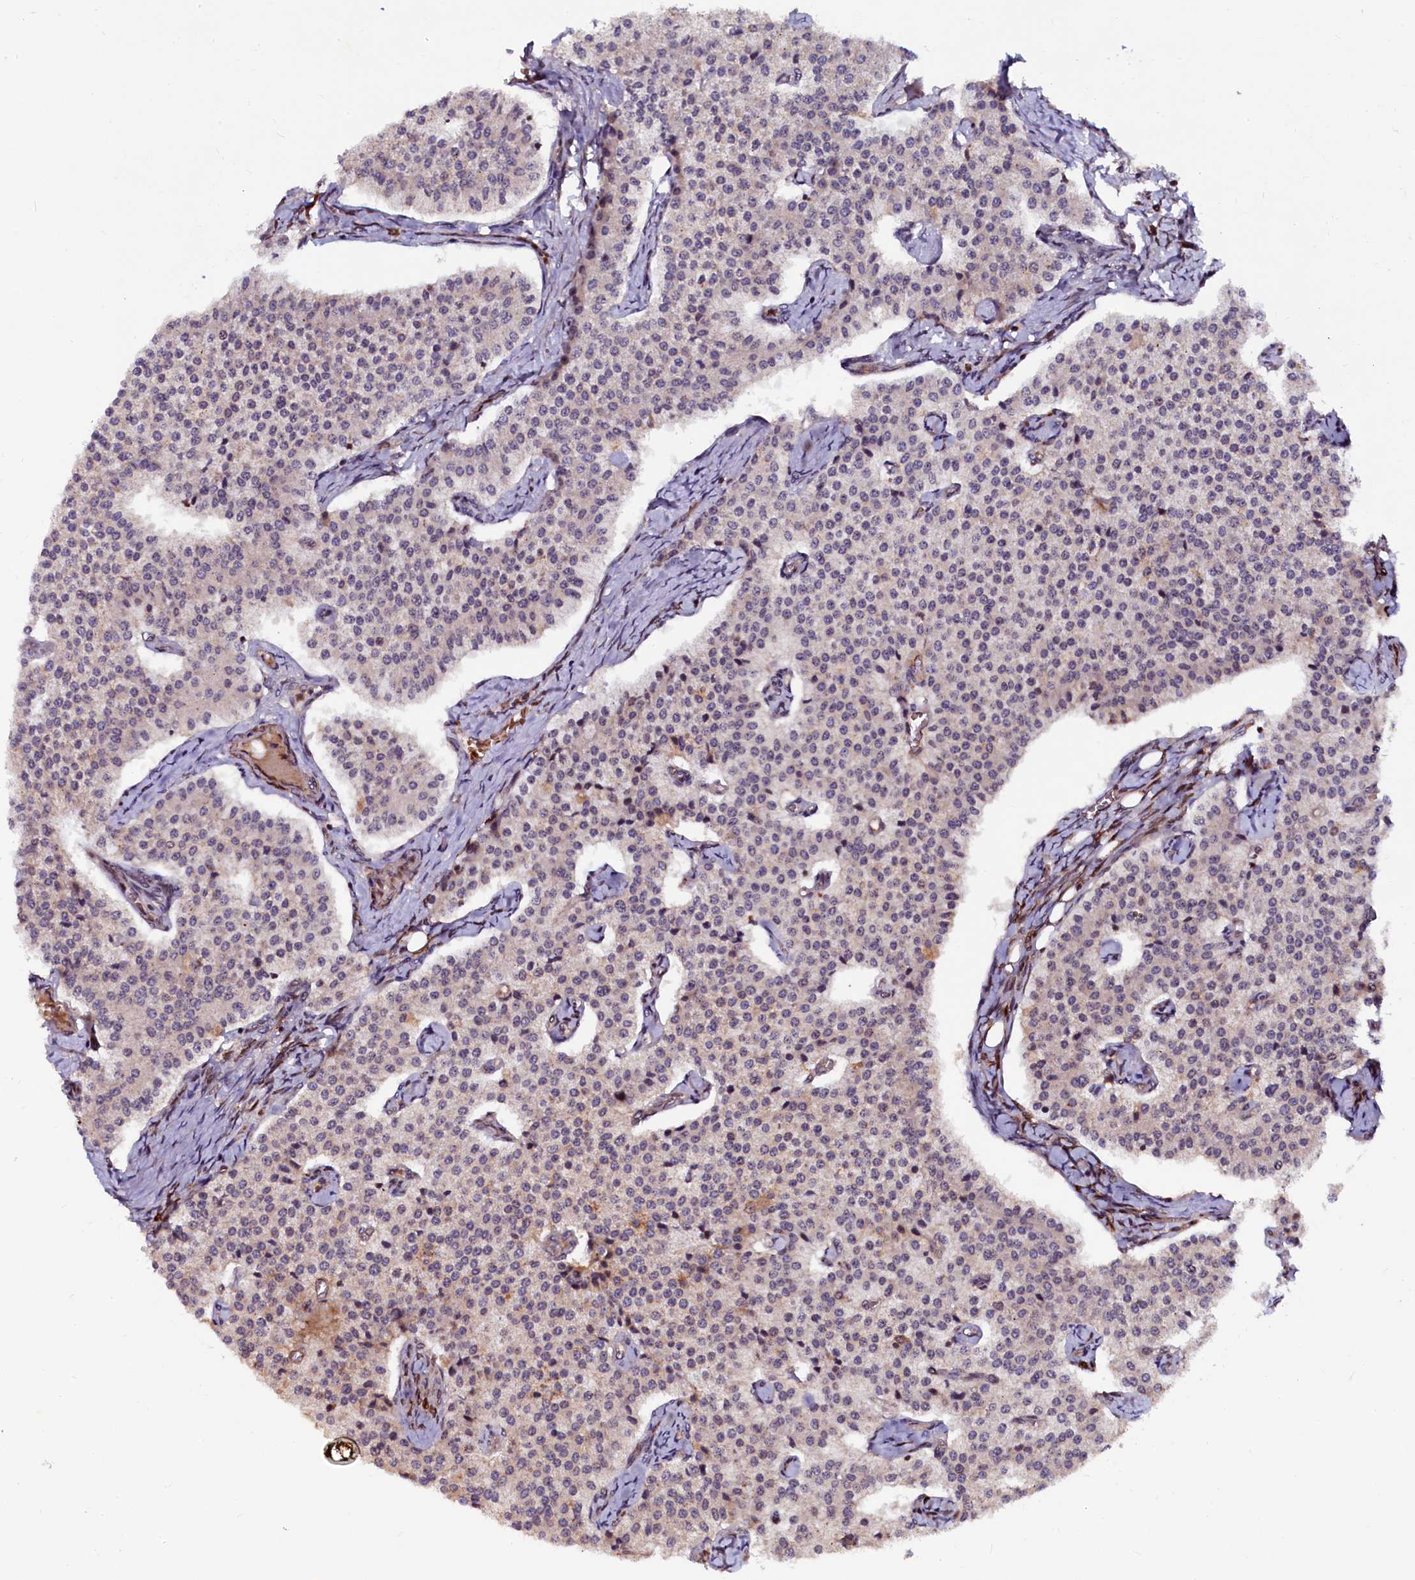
{"staining": {"intensity": "weak", "quantity": "<25%", "location": "cytoplasmic/membranous"}, "tissue": "carcinoid", "cell_type": "Tumor cells", "image_type": "cancer", "snomed": [{"axis": "morphology", "description": "Carcinoid, malignant, NOS"}, {"axis": "topography", "description": "Colon"}], "caption": "Histopathology image shows no protein staining in tumor cells of malignant carcinoid tissue.", "gene": "N4BP1", "patient": {"sex": "female", "age": 52}}